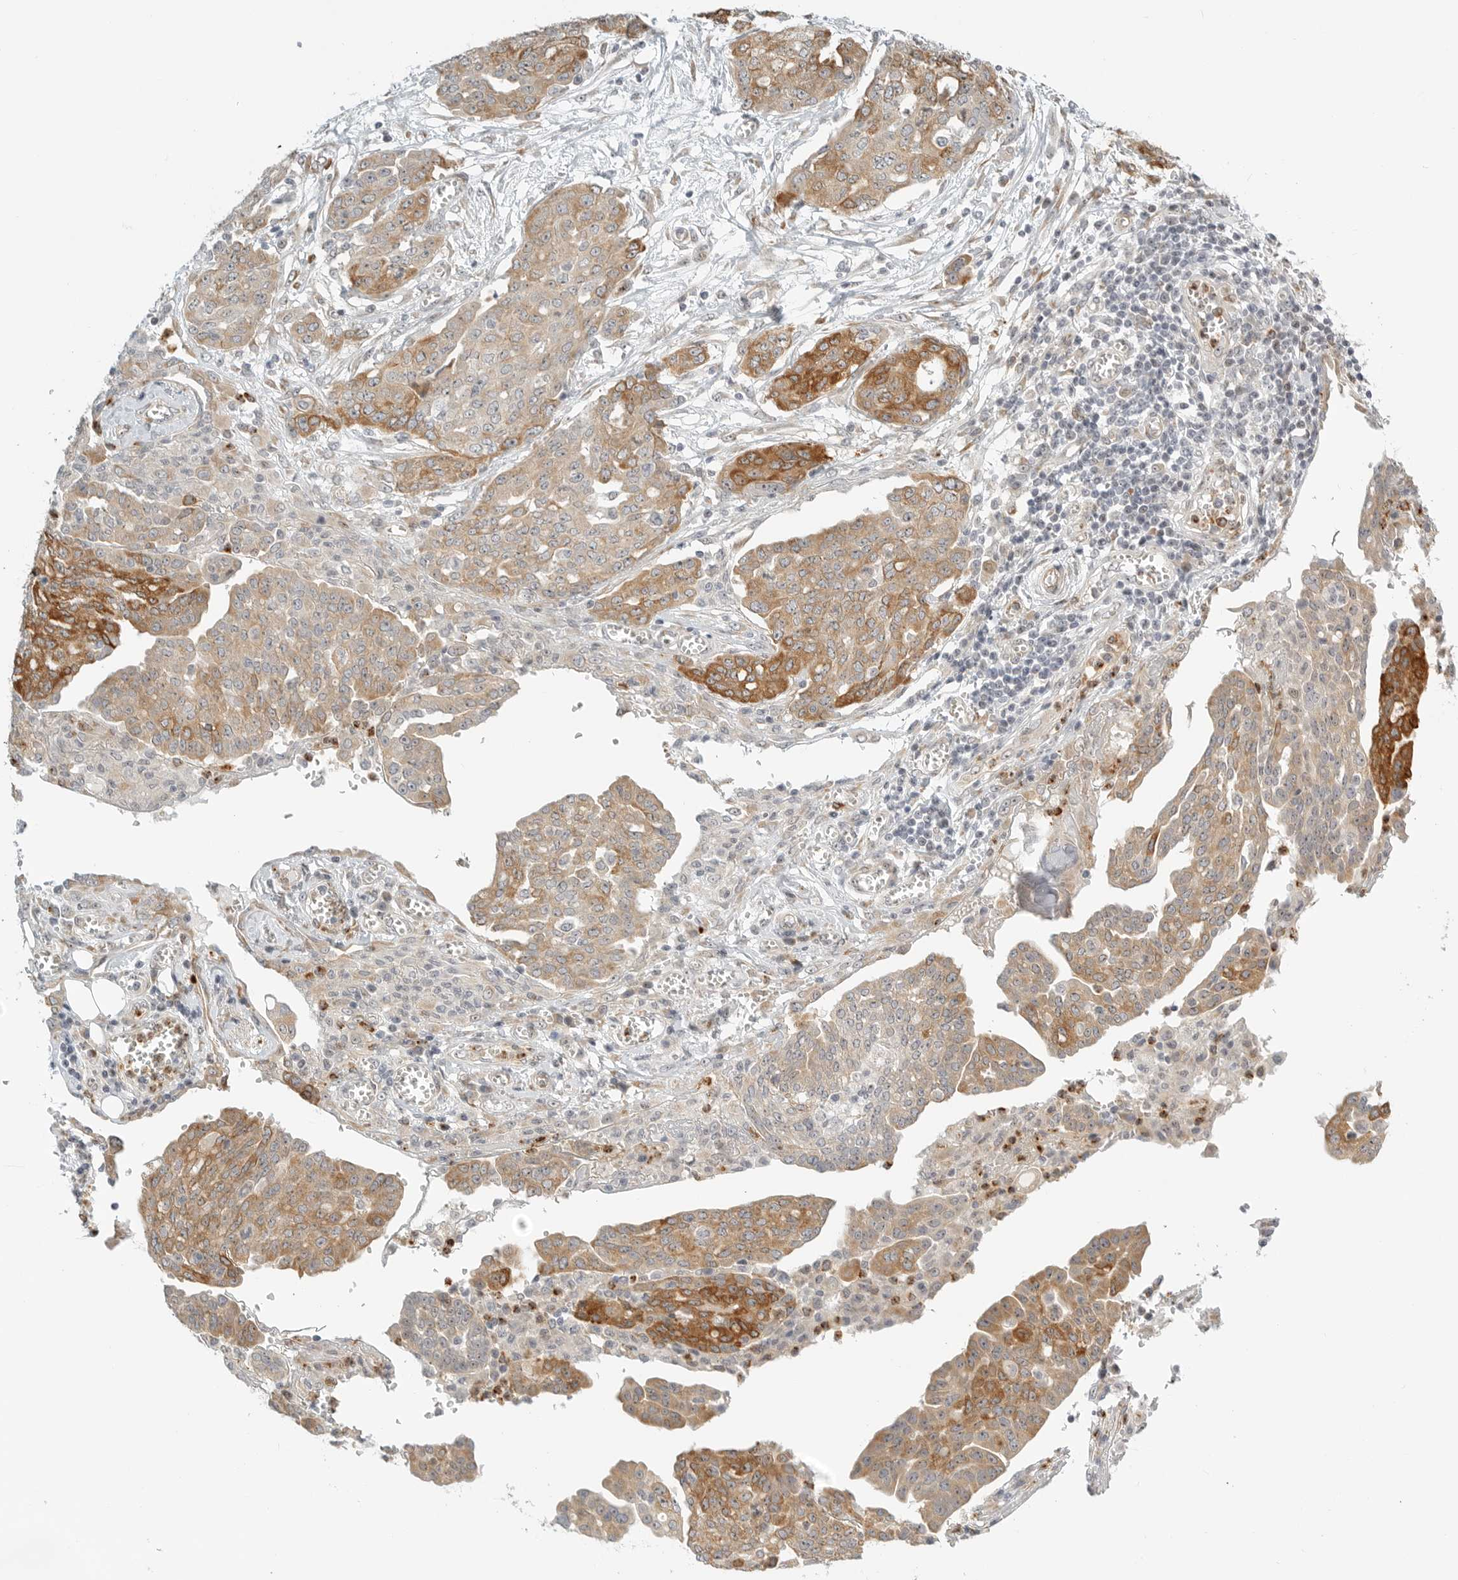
{"staining": {"intensity": "moderate", "quantity": ">75%", "location": "cytoplasmic/membranous"}, "tissue": "ovarian cancer", "cell_type": "Tumor cells", "image_type": "cancer", "snomed": [{"axis": "morphology", "description": "Cystadenocarcinoma, serous, NOS"}, {"axis": "topography", "description": "Soft tissue"}, {"axis": "topography", "description": "Ovary"}], "caption": "Immunohistochemistry (DAB (3,3'-diaminobenzidine)) staining of serous cystadenocarcinoma (ovarian) demonstrates moderate cytoplasmic/membranous protein expression in approximately >75% of tumor cells.", "gene": "DSCC1", "patient": {"sex": "female", "age": 57}}